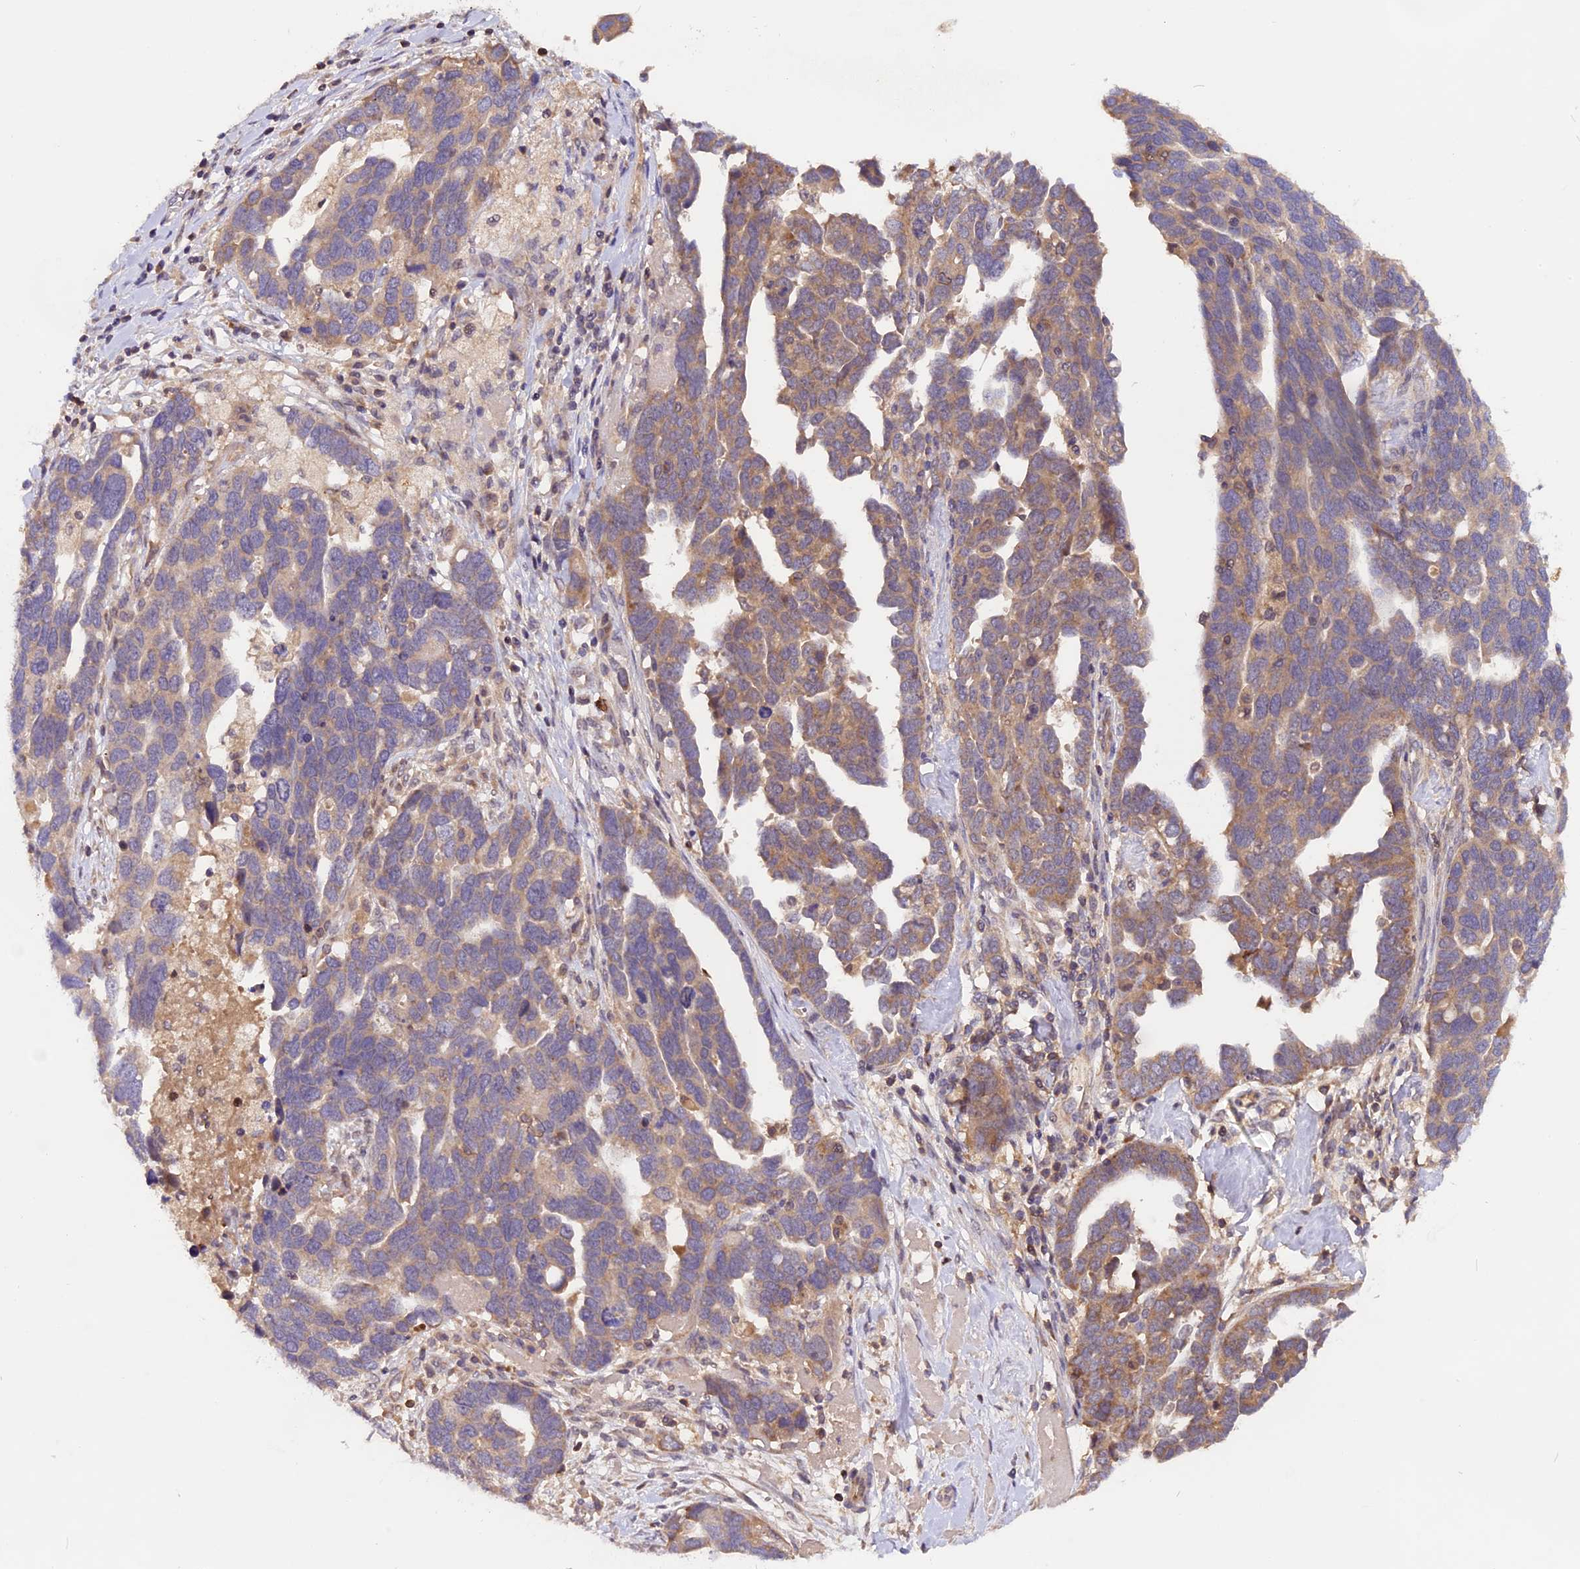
{"staining": {"intensity": "moderate", "quantity": "<25%", "location": "cytoplasmic/membranous"}, "tissue": "ovarian cancer", "cell_type": "Tumor cells", "image_type": "cancer", "snomed": [{"axis": "morphology", "description": "Cystadenocarcinoma, serous, NOS"}, {"axis": "topography", "description": "Ovary"}], "caption": "Ovarian cancer (serous cystadenocarcinoma) was stained to show a protein in brown. There is low levels of moderate cytoplasmic/membranous positivity in about <25% of tumor cells.", "gene": "MARK4", "patient": {"sex": "female", "age": 54}}